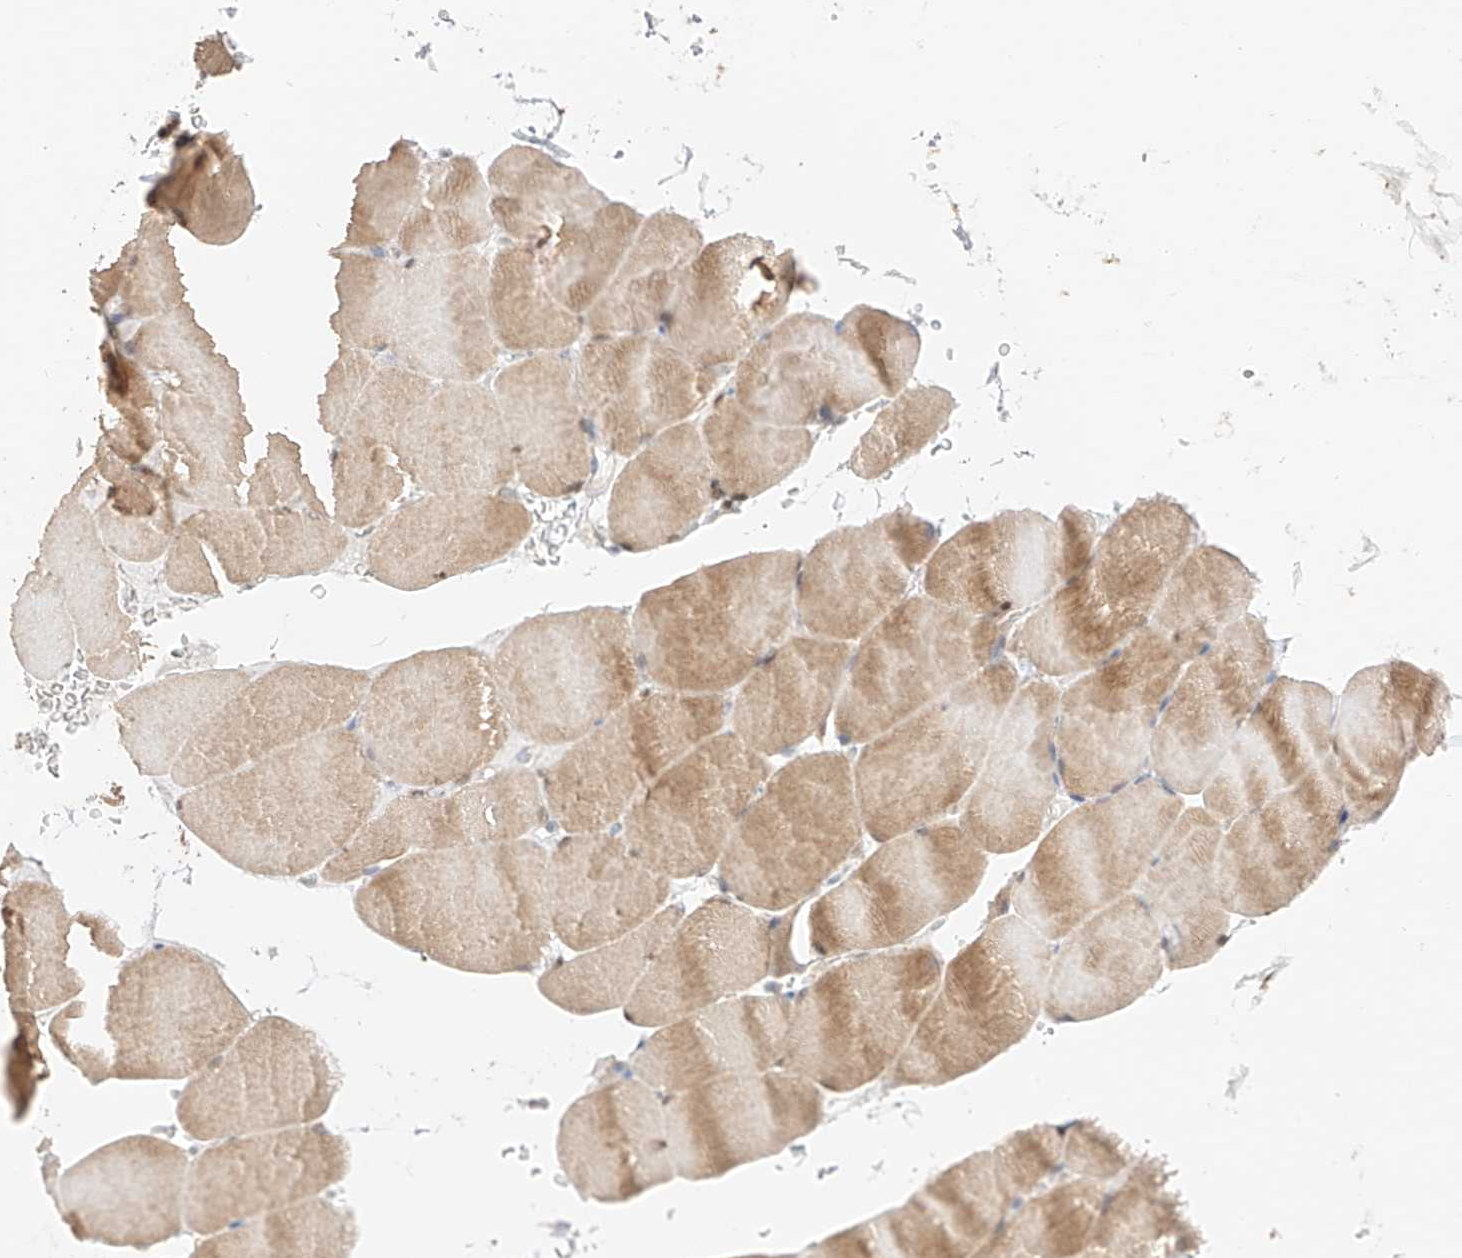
{"staining": {"intensity": "moderate", "quantity": "25%-75%", "location": "cytoplasmic/membranous"}, "tissue": "skeletal muscle", "cell_type": "Myocytes", "image_type": "normal", "snomed": [{"axis": "morphology", "description": "Normal tissue, NOS"}, {"axis": "topography", "description": "Skeletal muscle"}, {"axis": "topography", "description": "Parathyroid gland"}], "caption": "Brown immunohistochemical staining in normal skeletal muscle demonstrates moderate cytoplasmic/membranous staining in approximately 25%-75% of myocytes.", "gene": "APIP", "patient": {"sex": "female", "age": 37}}